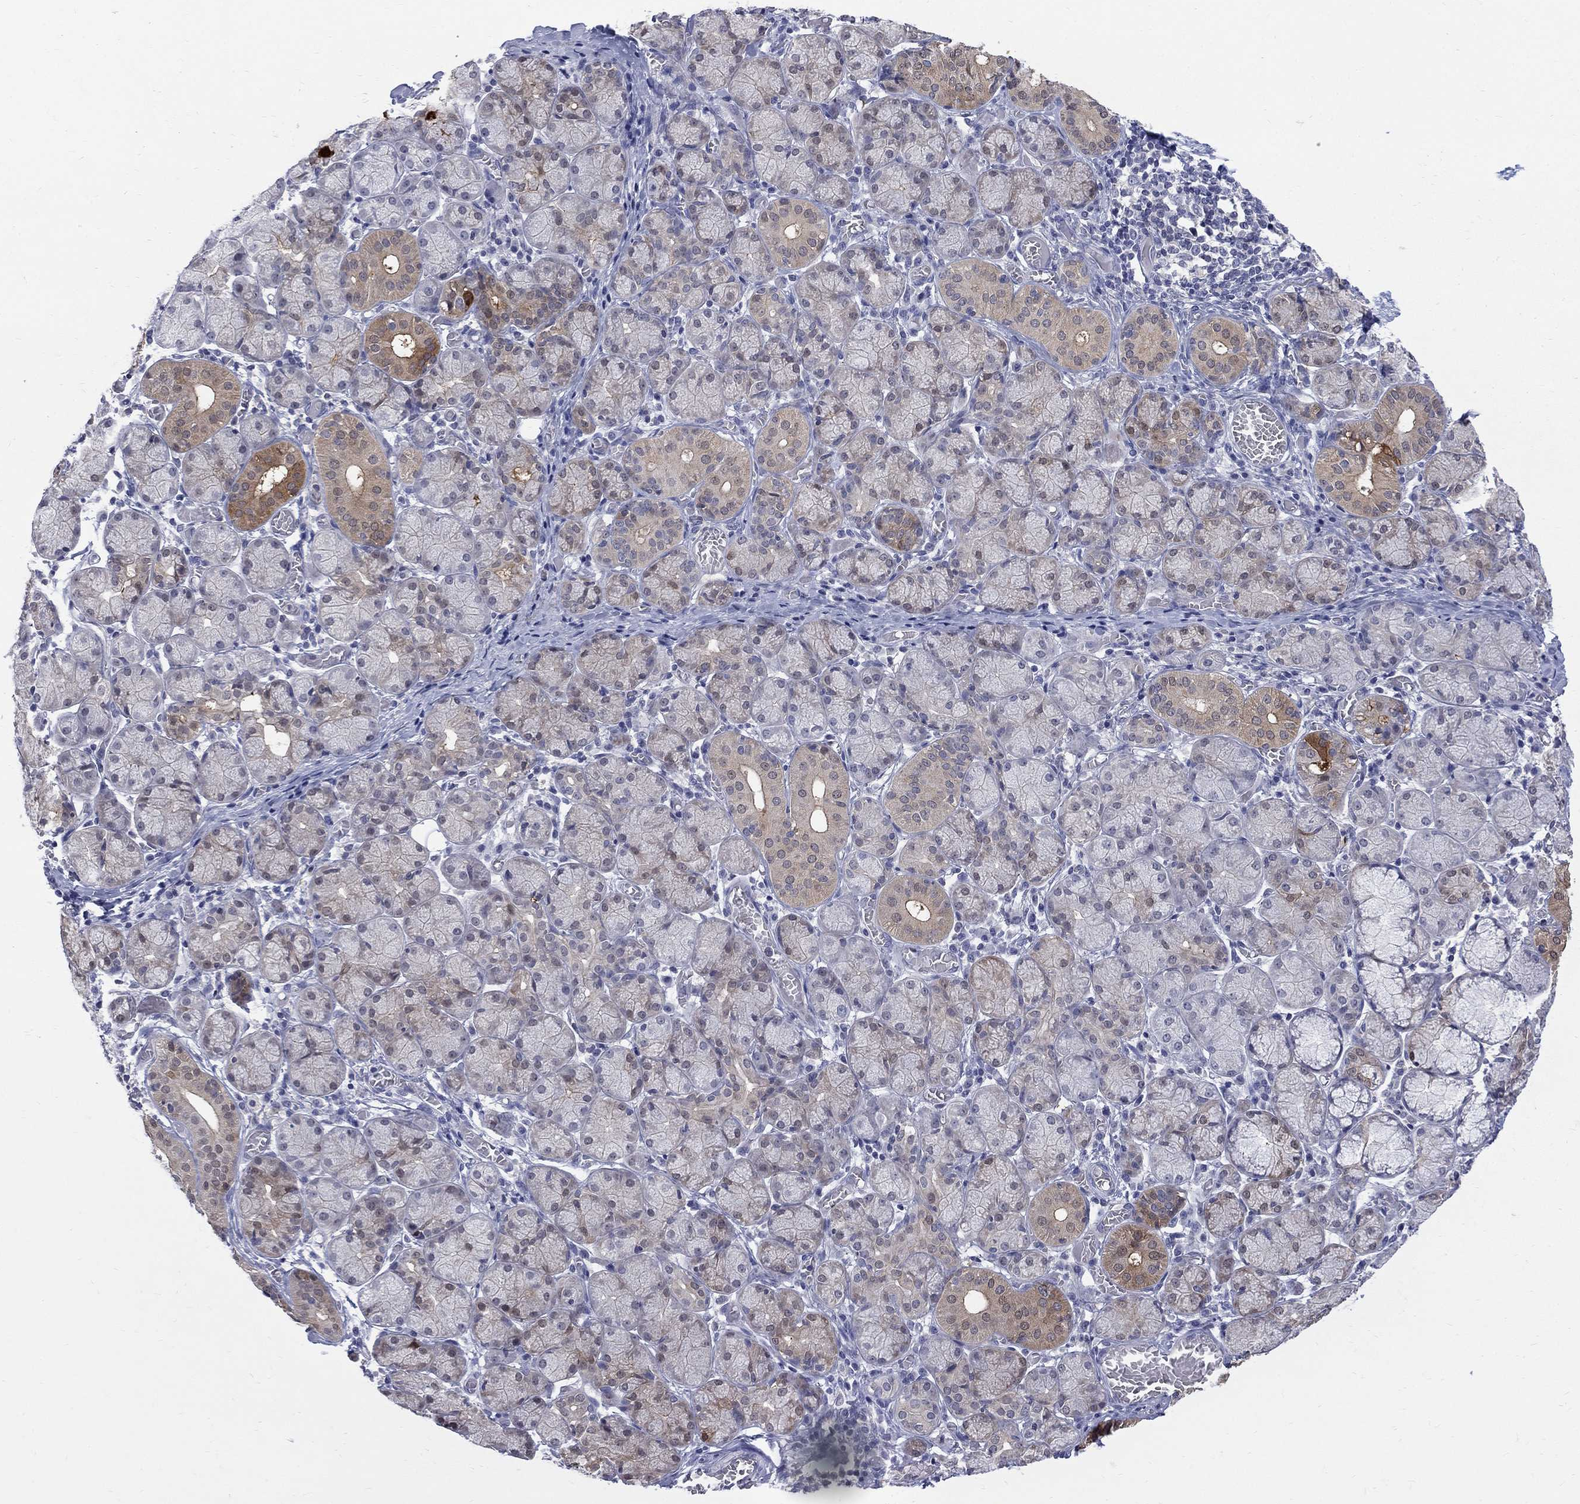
{"staining": {"intensity": "moderate", "quantity": "<25%", "location": "cytoplasmic/membranous"}, "tissue": "salivary gland", "cell_type": "Glandular cells", "image_type": "normal", "snomed": [{"axis": "morphology", "description": "Normal tissue, NOS"}, {"axis": "topography", "description": "Salivary gland"}, {"axis": "topography", "description": "Peripheral nerve tissue"}], "caption": "Human salivary gland stained for a protein (brown) displays moderate cytoplasmic/membranous positive staining in approximately <25% of glandular cells.", "gene": "HKDC1", "patient": {"sex": "female", "age": 24}}